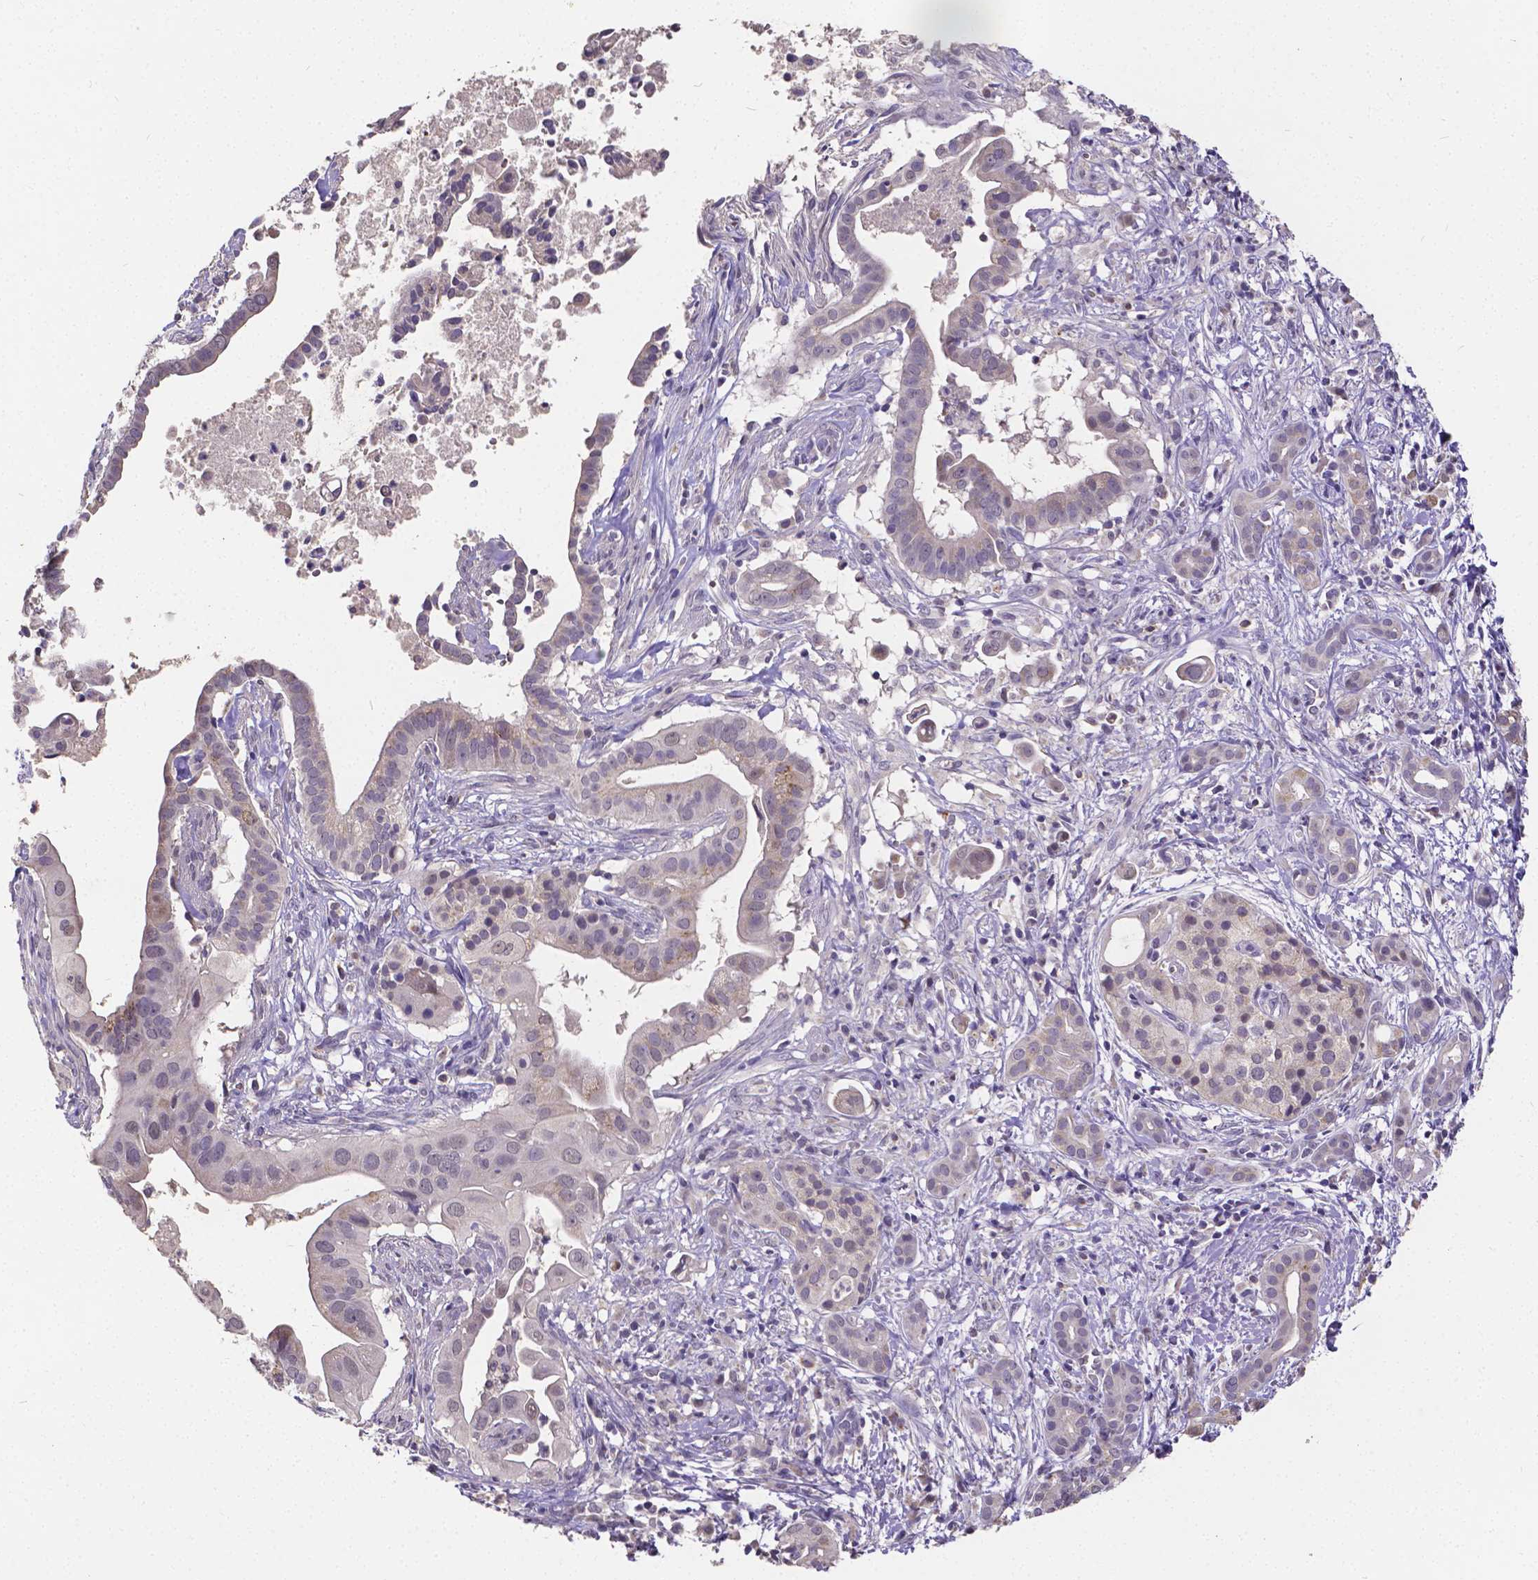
{"staining": {"intensity": "weak", "quantity": "<25%", "location": "cytoplasmic/membranous"}, "tissue": "pancreatic cancer", "cell_type": "Tumor cells", "image_type": "cancer", "snomed": [{"axis": "morphology", "description": "Adenocarcinoma, NOS"}, {"axis": "topography", "description": "Pancreas"}], "caption": "Protein analysis of pancreatic adenocarcinoma shows no significant positivity in tumor cells.", "gene": "CTNNA2", "patient": {"sex": "male", "age": 61}}